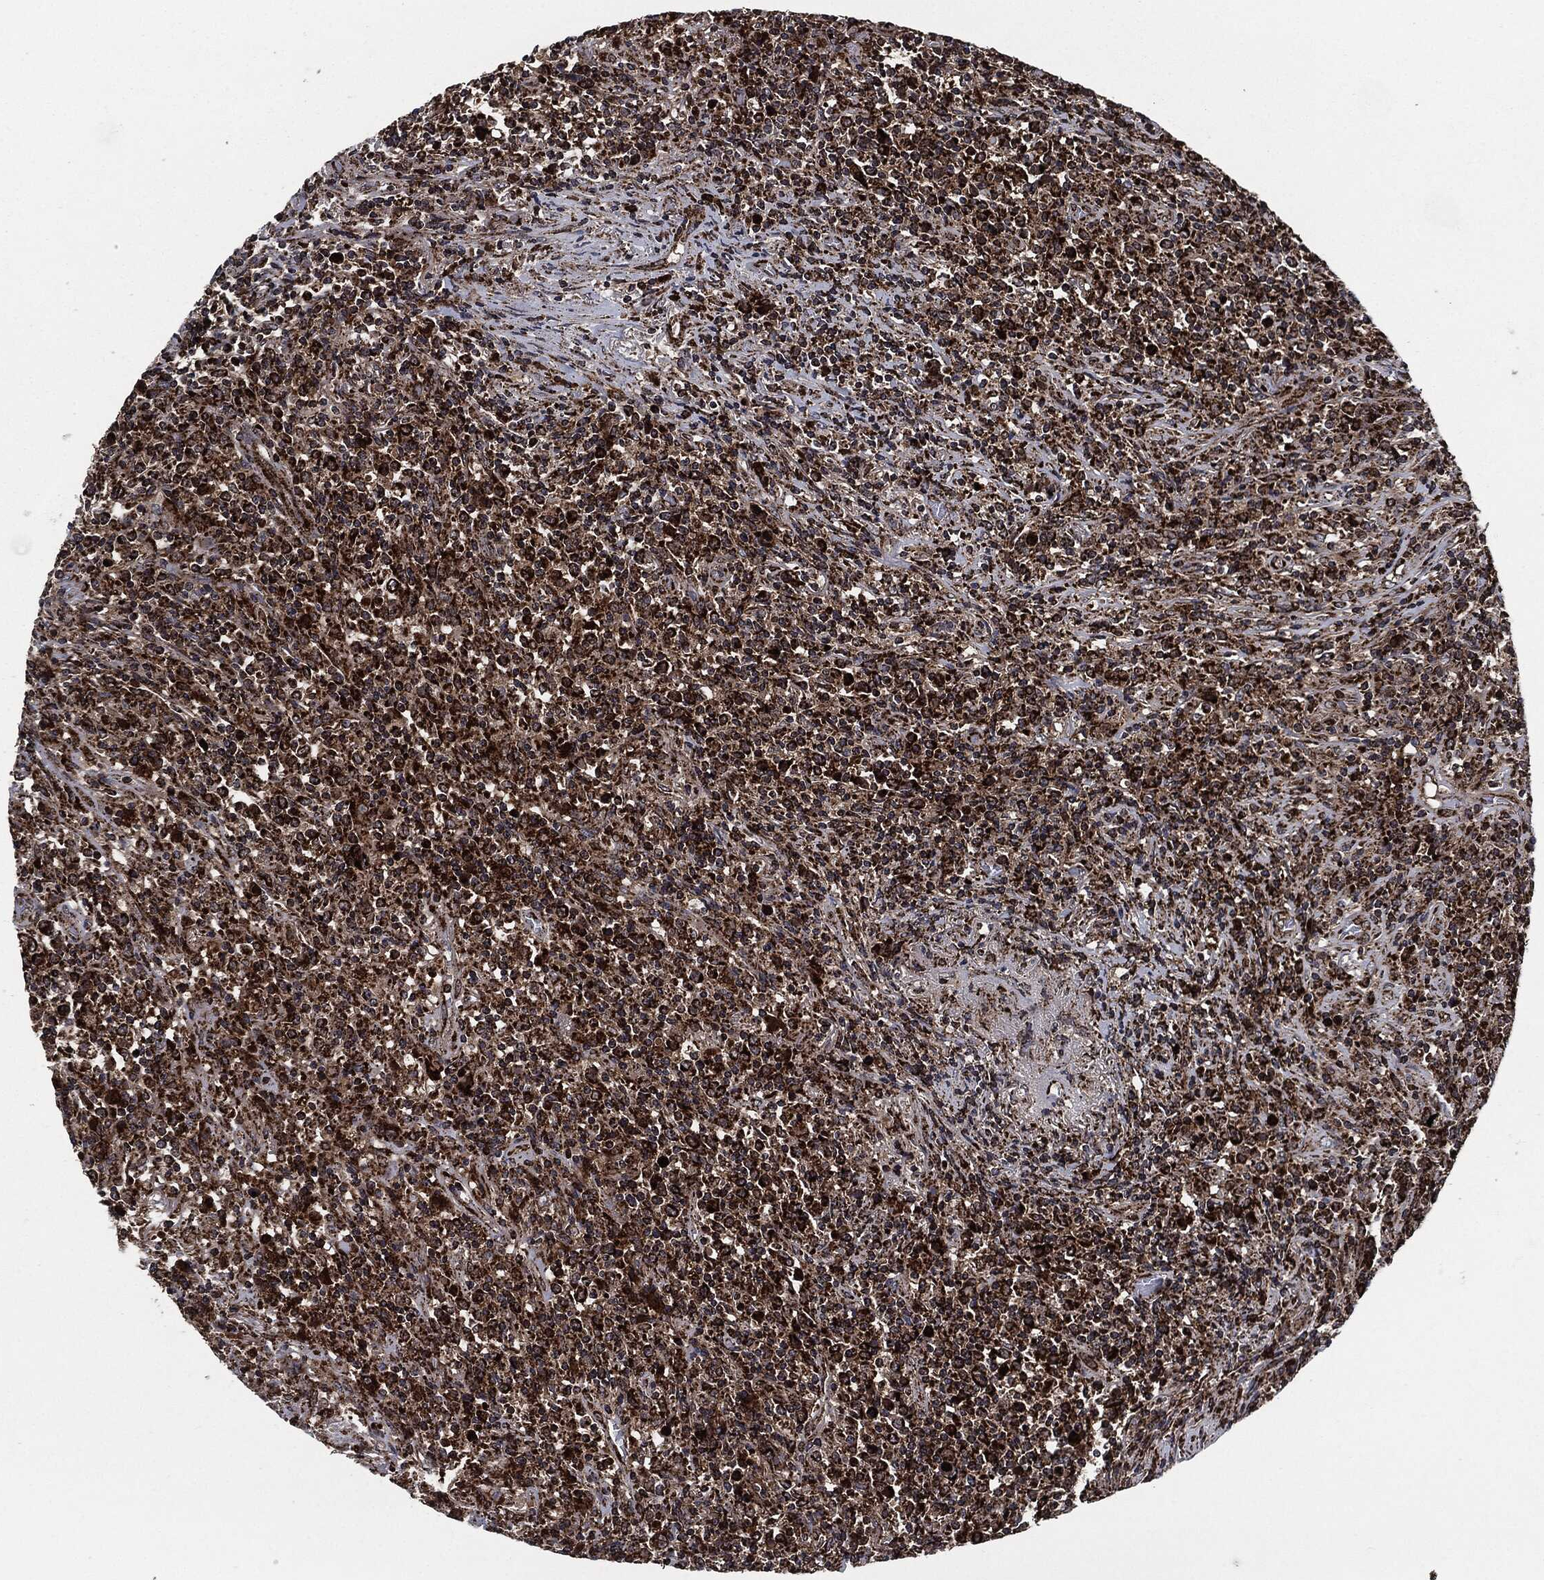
{"staining": {"intensity": "strong", "quantity": "25%-75%", "location": "cytoplasmic/membranous"}, "tissue": "lymphoma", "cell_type": "Tumor cells", "image_type": "cancer", "snomed": [{"axis": "morphology", "description": "Malignant lymphoma, non-Hodgkin's type, High grade"}, {"axis": "topography", "description": "Lung"}], "caption": "Immunohistochemical staining of human malignant lymphoma, non-Hodgkin's type (high-grade) reveals strong cytoplasmic/membranous protein positivity in approximately 25%-75% of tumor cells.", "gene": "FH", "patient": {"sex": "male", "age": 79}}